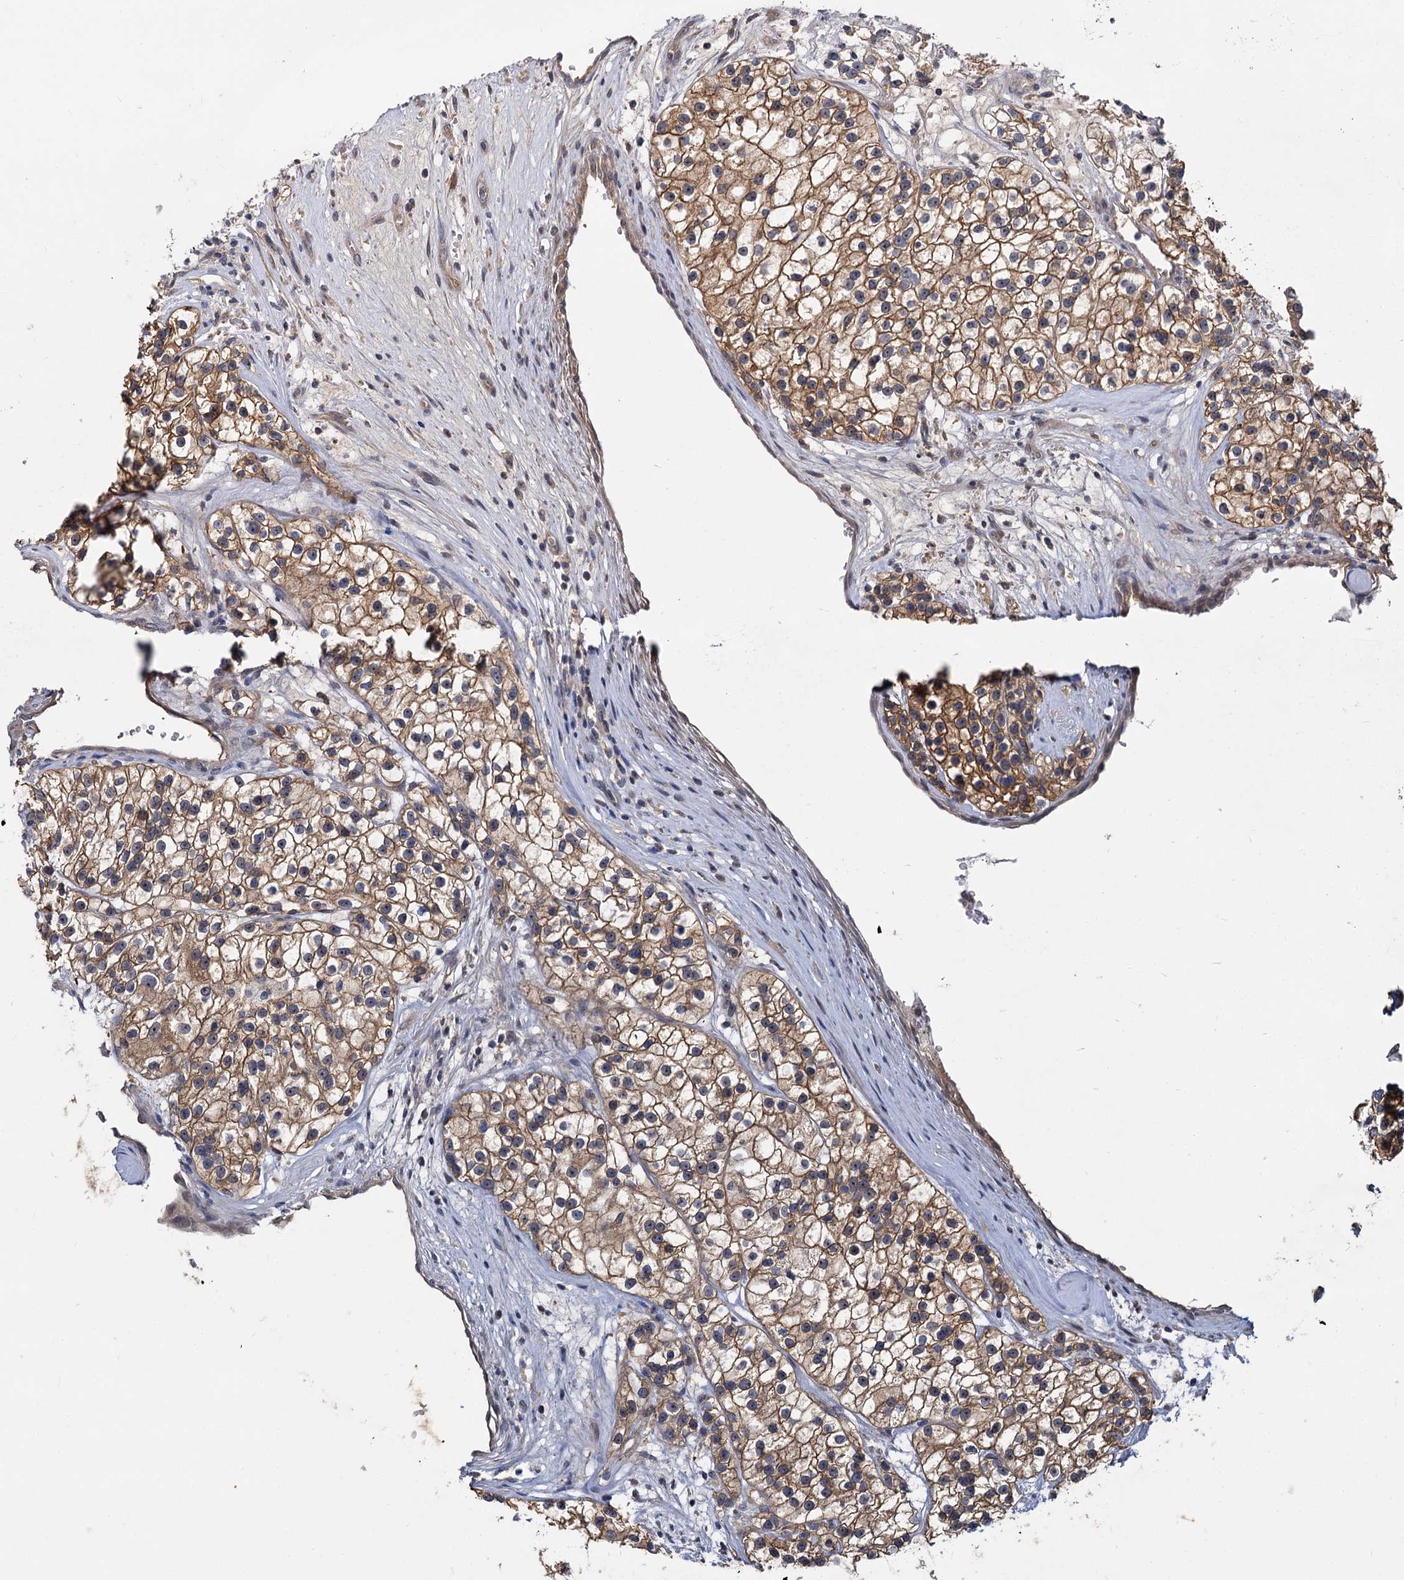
{"staining": {"intensity": "moderate", "quantity": ">75%", "location": "cytoplasmic/membranous"}, "tissue": "renal cancer", "cell_type": "Tumor cells", "image_type": "cancer", "snomed": [{"axis": "morphology", "description": "Adenocarcinoma, NOS"}, {"axis": "topography", "description": "Kidney"}], "caption": "Protein expression analysis of human renal cancer (adenocarcinoma) reveals moderate cytoplasmic/membranous positivity in approximately >75% of tumor cells. The staining was performed using DAB, with brown indicating positive protein expression. Nuclei are stained blue with hematoxylin.", "gene": "SNX15", "patient": {"sex": "female", "age": 57}}